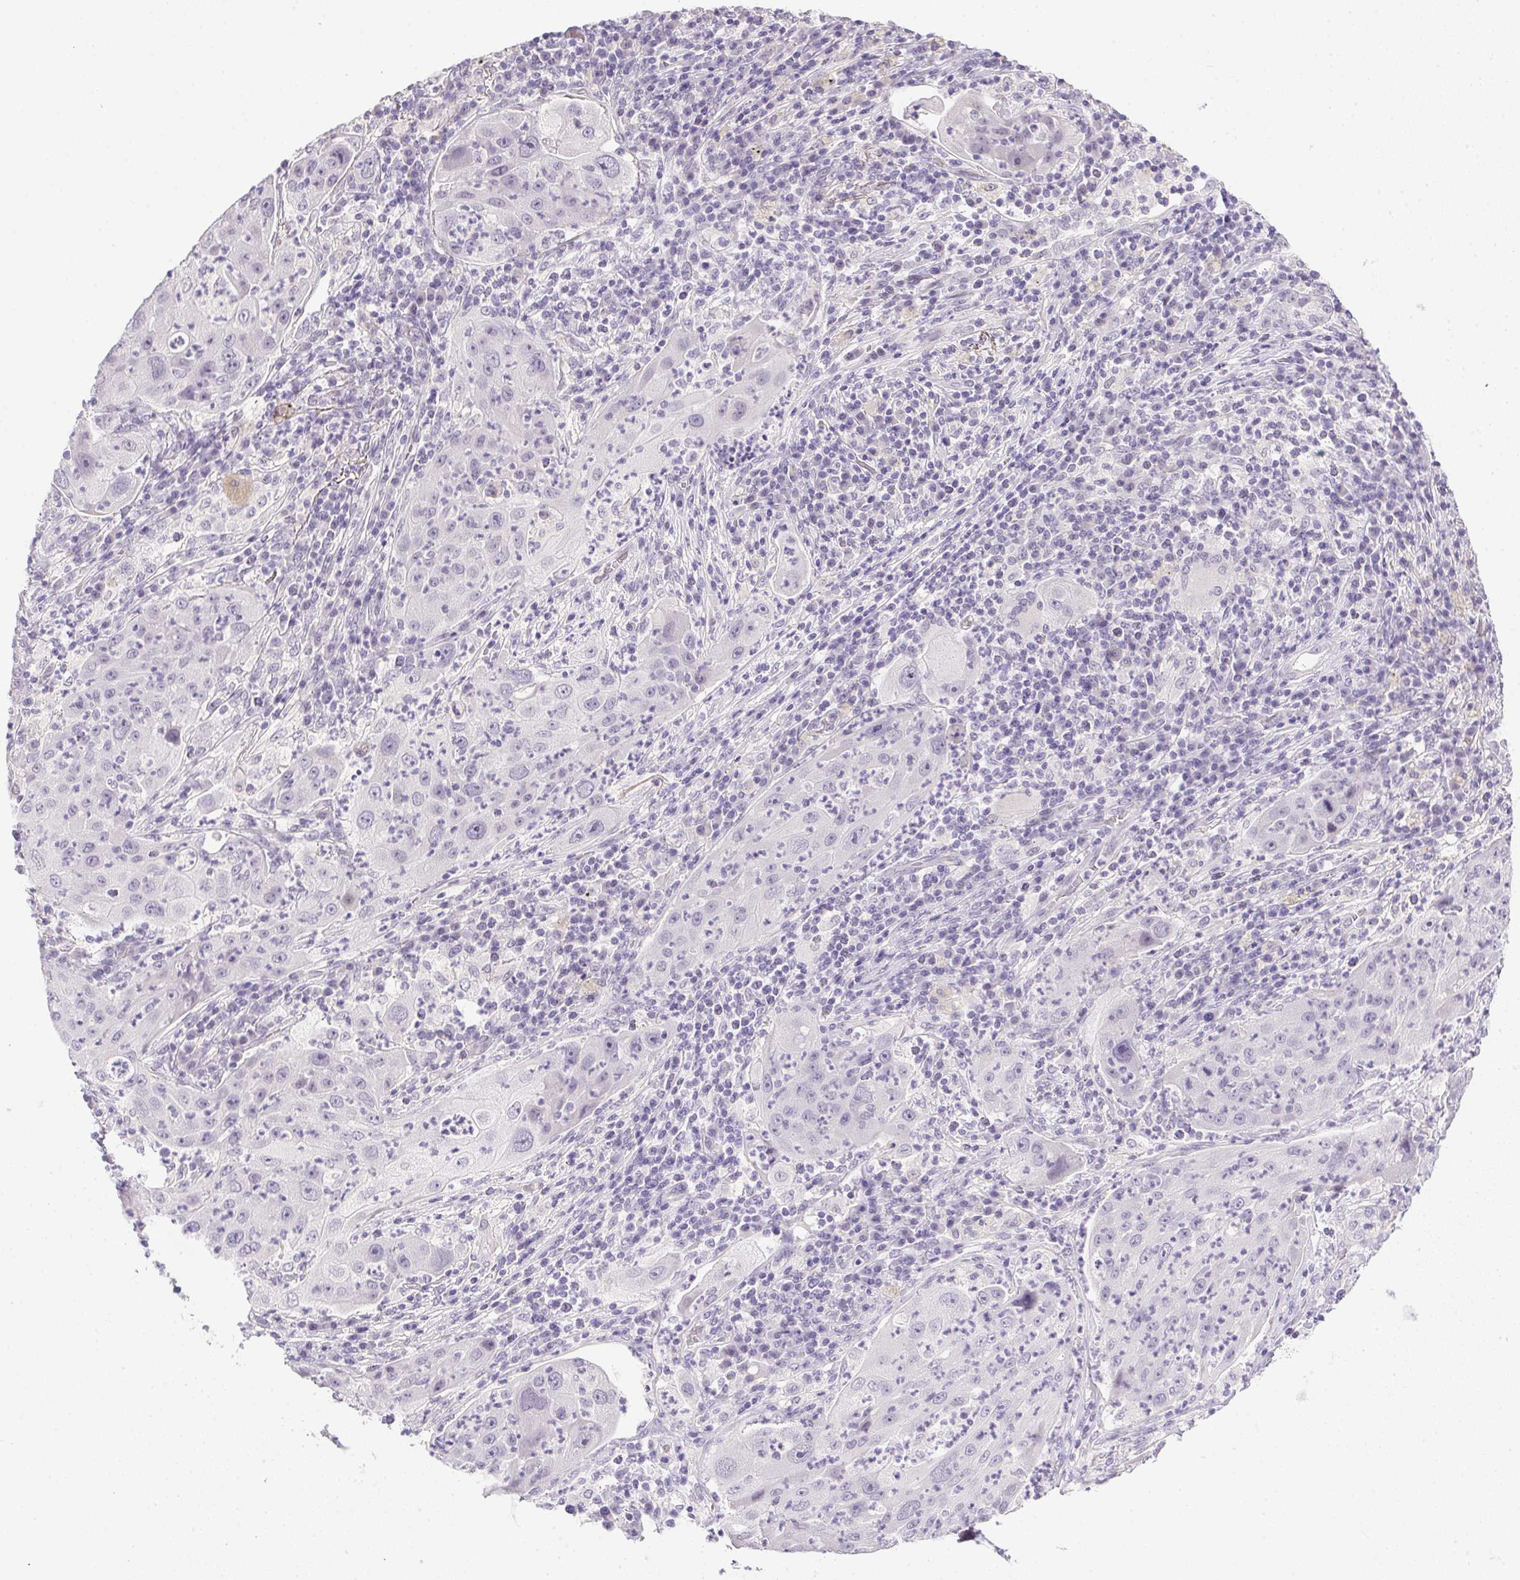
{"staining": {"intensity": "negative", "quantity": "none", "location": "none"}, "tissue": "lung cancer", "cell_type": "Tumor cells", "image_type": "cancer", "snomed": [{"axis": "morphology", "description": "Squamous cell carcinoma, NOS"}, {"axis": "topography", "description": "Lung"}], "caption": "This is a histopathology image of immunohistochemistry (IHC) staining of lung squamous cell carcinoma, which shows no staining in tumor cells.", "gene": "PRL", "patient": {"sex": "female", "age": 59}}